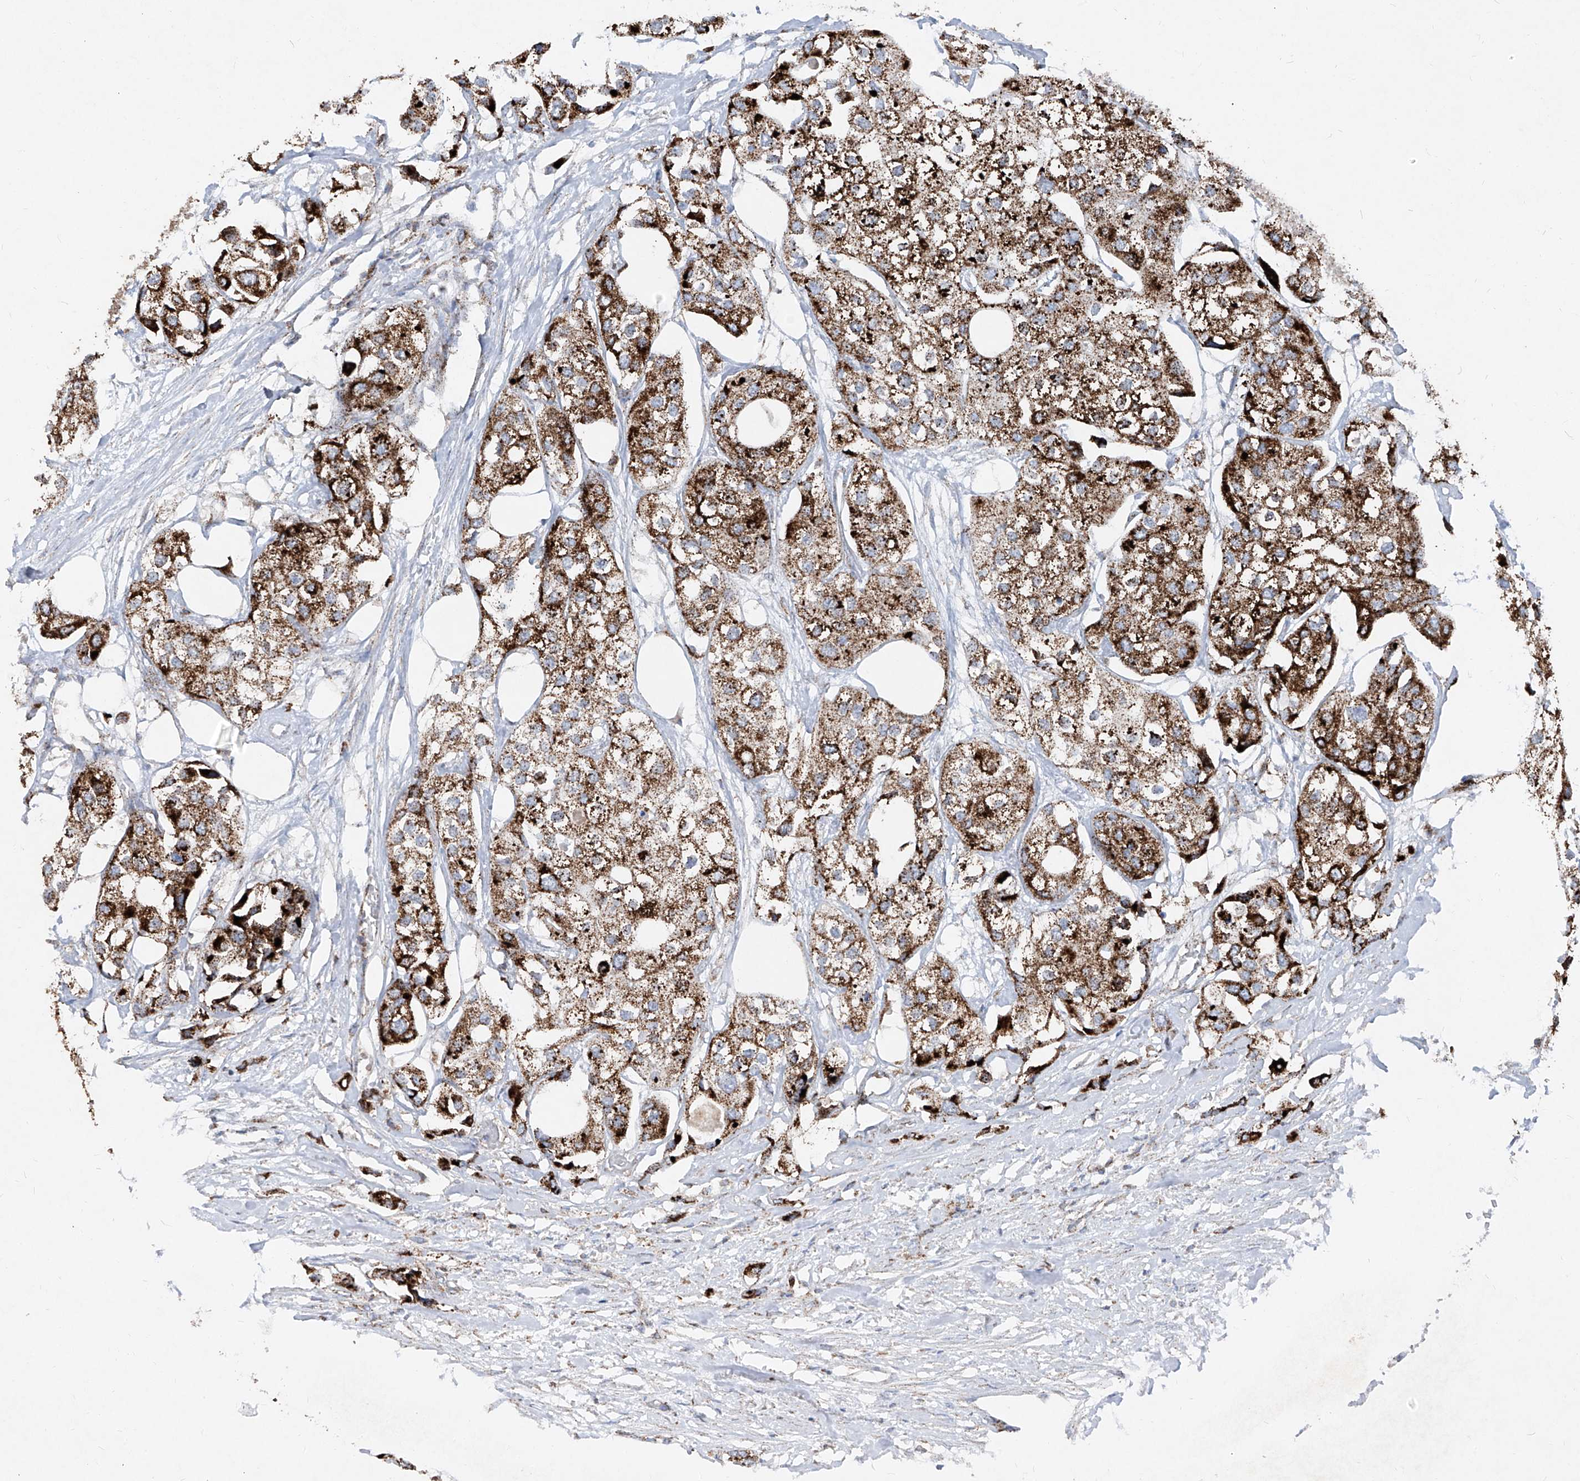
{"staining": {"intensity": "strong", "quantity": ">75%", "location": "cytoplasmic/membranous"}, "tissue": "urothelial cancer", "cell_type": "Tumor cells", "image_type": "cancer", "snomed": [{"axis": "morphology", "description": "Urothelial carcinoma, High grade"}, {"axis": "topography", "description": "Urinary bladder"}], "caption": "A histopathology image showing strong cytoplasmic/membranous staining in about >75% of tumor cells in urothelial cancer, as visualized by brown immunohistochemical staining.", "gene": "ABCD3", "patient": {"sex": "male", "age": 64}}